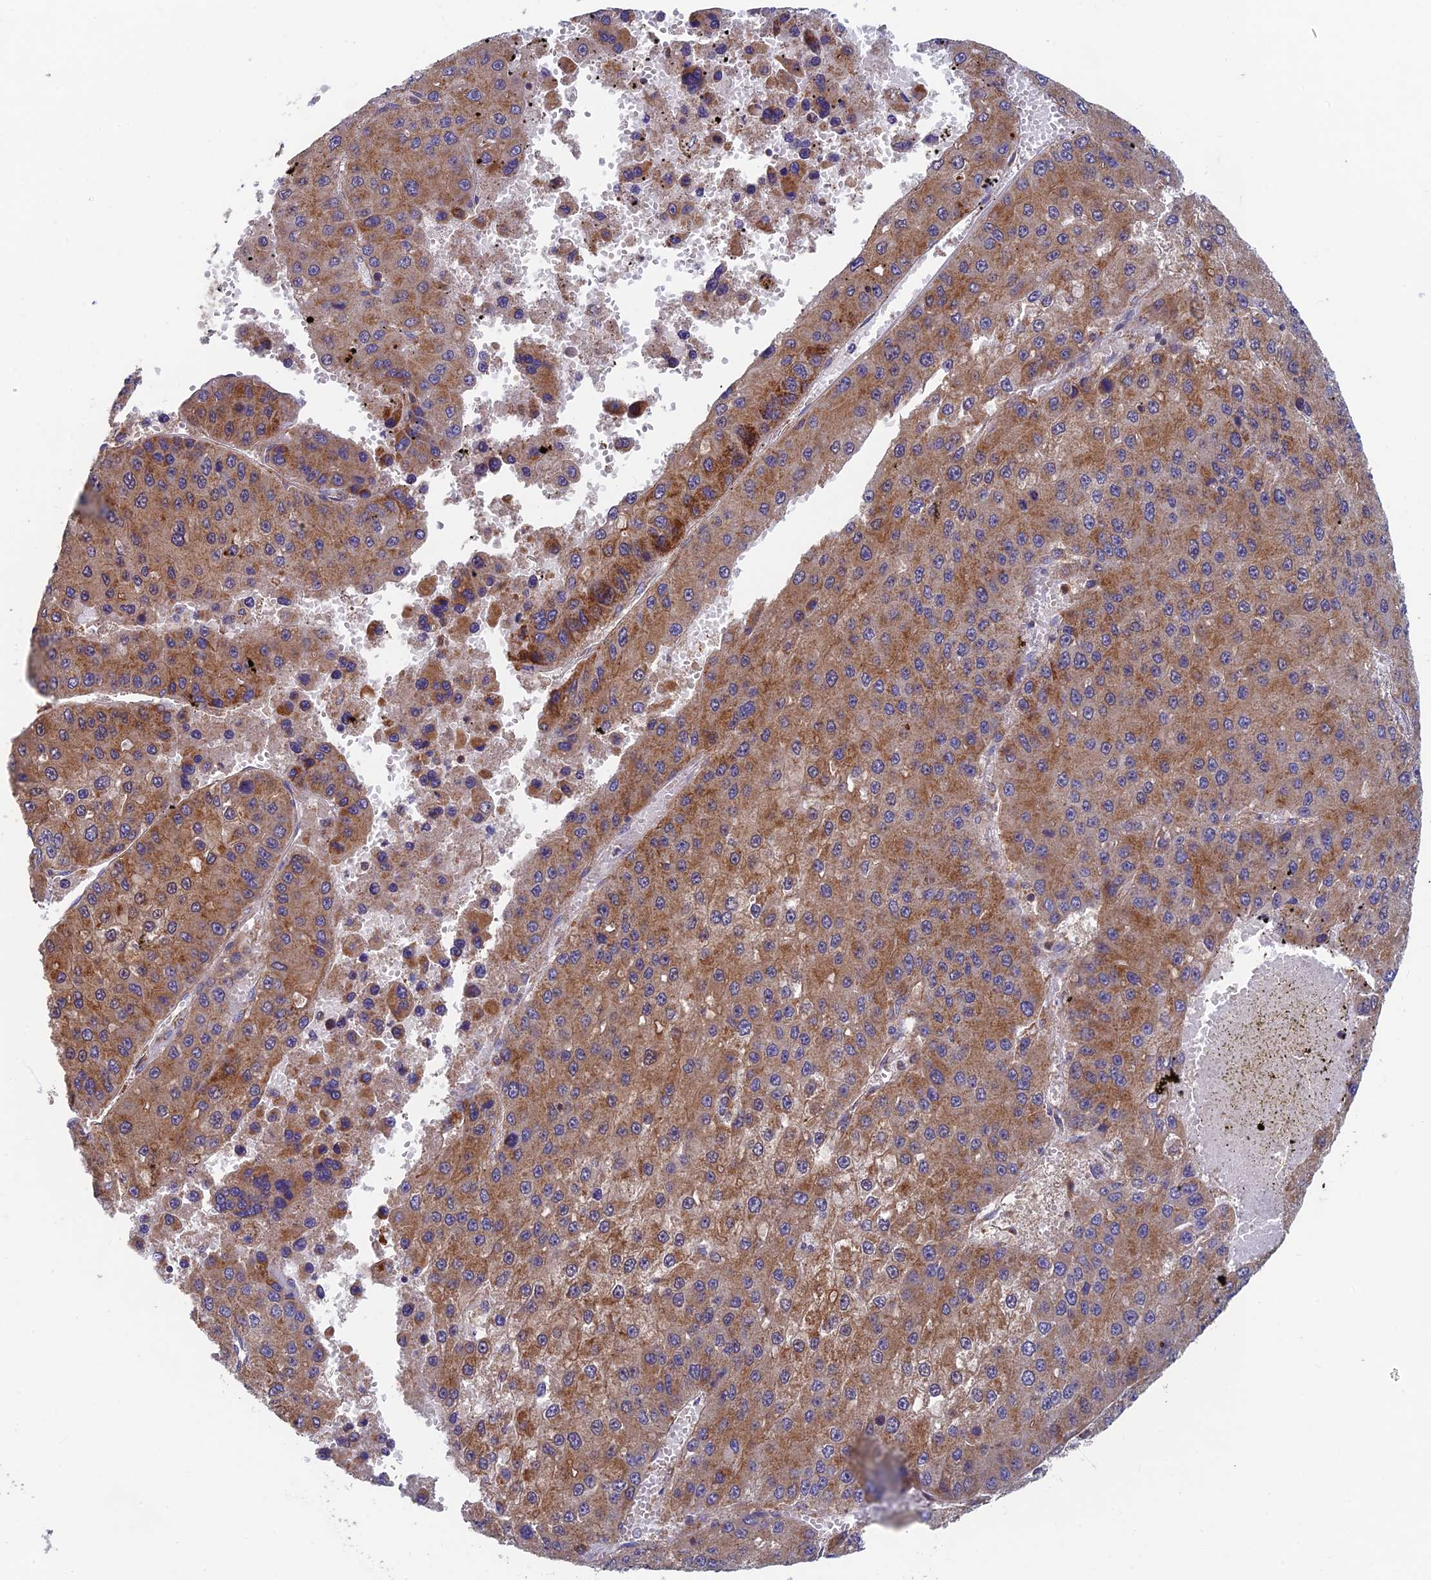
{"staining": {"intensity": "moderate", "quantity": ">75%", "location": "cytoplasmic/membranous"}, "tissue": "liver cancer", "cell_type": "Tumor cells", "image_type": "cancer", "snomed": [{"axis": "morphology", "description": "Carcinoma, Hepatocellular, NOS"}, {"axis": "topography", "description": "Liver"}], "caption": "A medium amount of moderate cytoplasmic/membranous staining is identified in about >75% of tumor cells in liver cancer (hepatocellular carcinoma) tissue. The protein of interest is shown in brown color, while the nuclei are stained blue.", "gene": "MRPS9", "patient": {"sex": "female", "age": 73}}